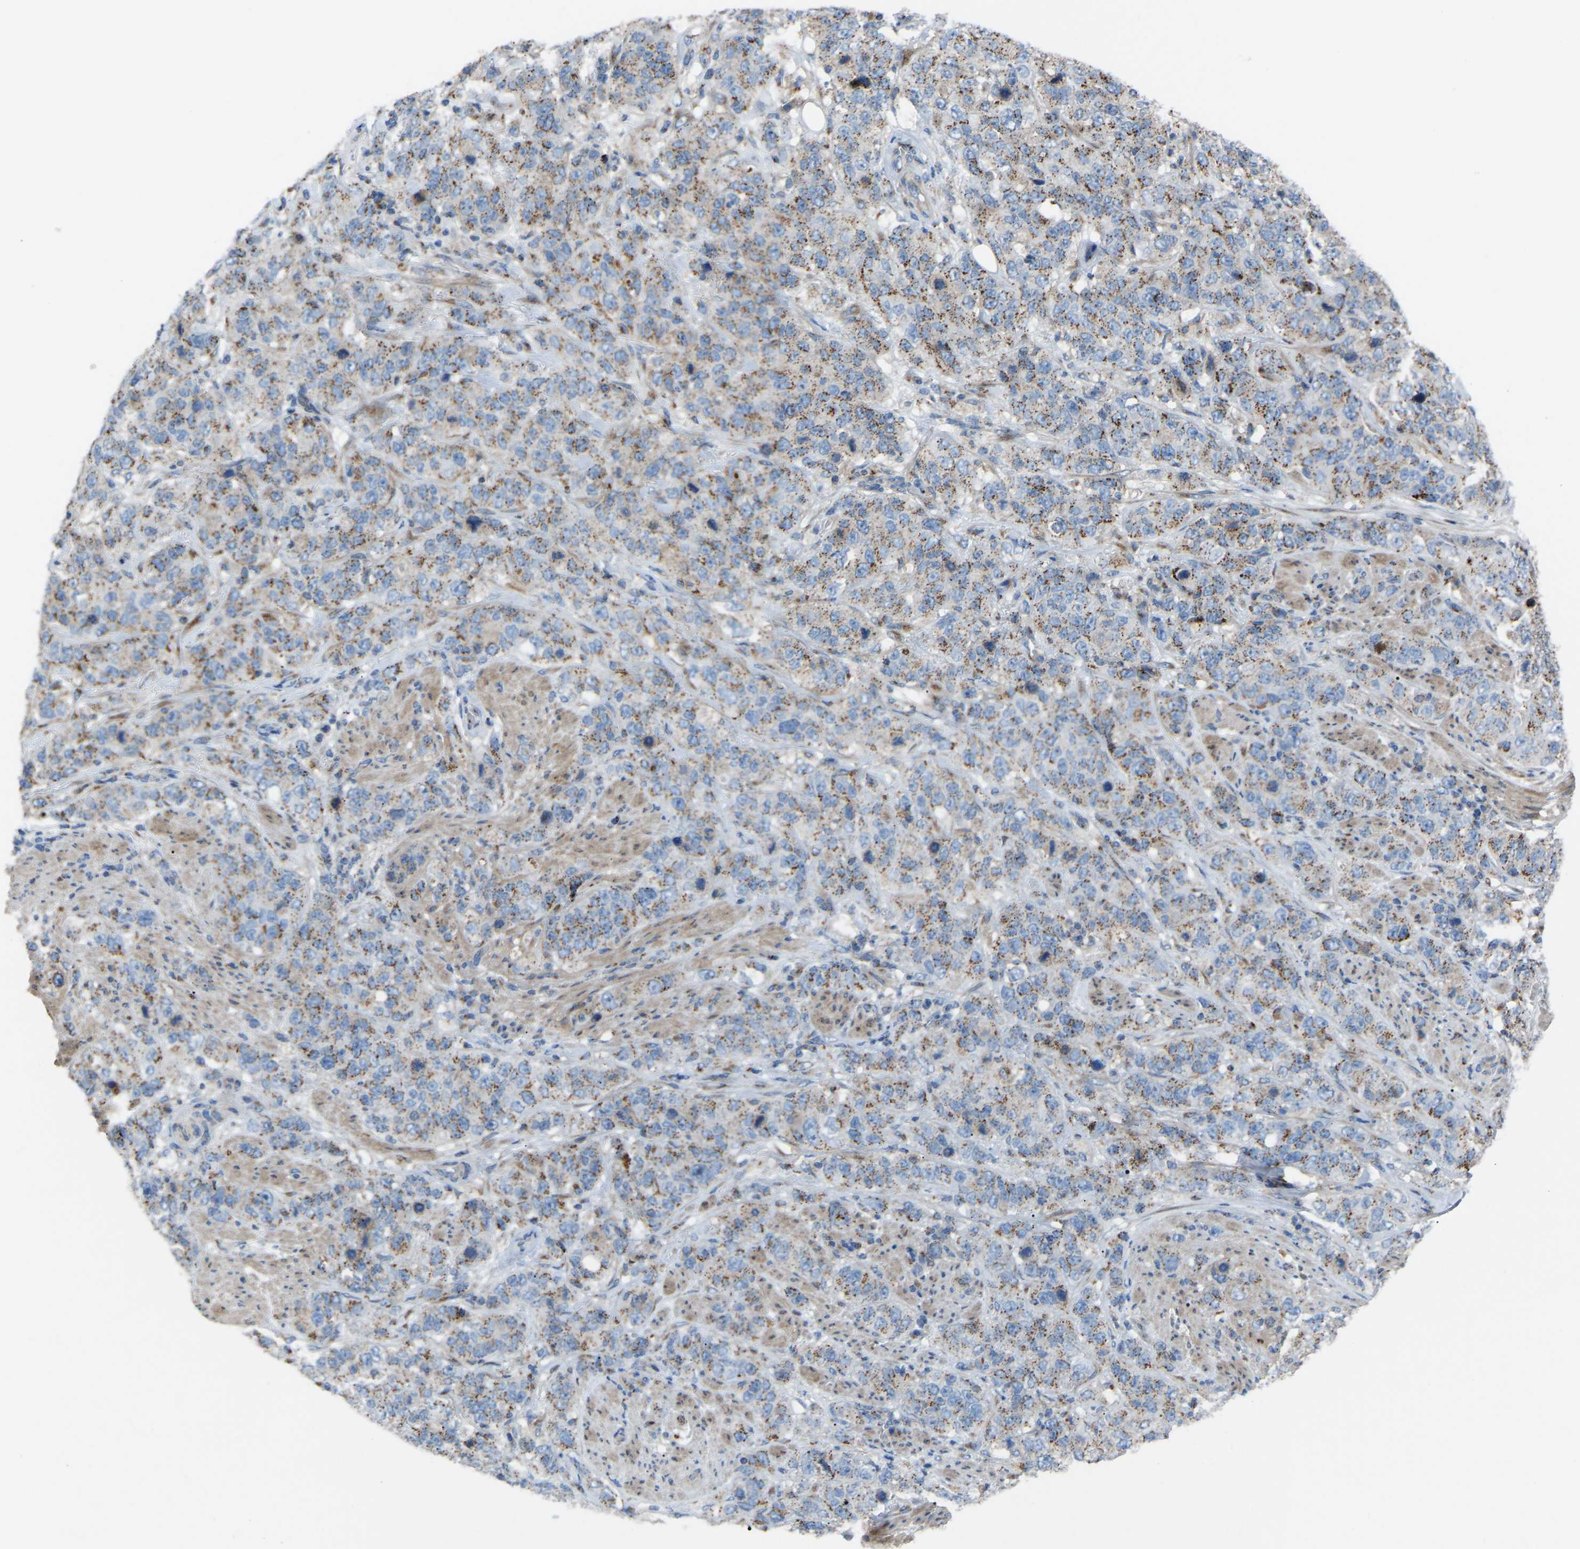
{"staining": {"intensity": "moderate", "quantity": ">75%", "location": "cytoplasmic/membranous"}, "tissue": "stomach cancer", "cell_type": "Tumor cells", "image_type": "cancer", "snomed": [{"axis": "morphology", "description": "Adenocarcinoma, NOS"}, {"axis": "topography", "description": "Stomach"}], "caption": "Protein expression analysis of human stomach adenocarcinoma reveals moderate cytoplasmic/membranous positivity in approximately >75% of tumor cells. (Brightfield microscopy of DAB IHC at high magnification).", "gene": "CANT1", "patient": {"sex": "male", "age": 48}}